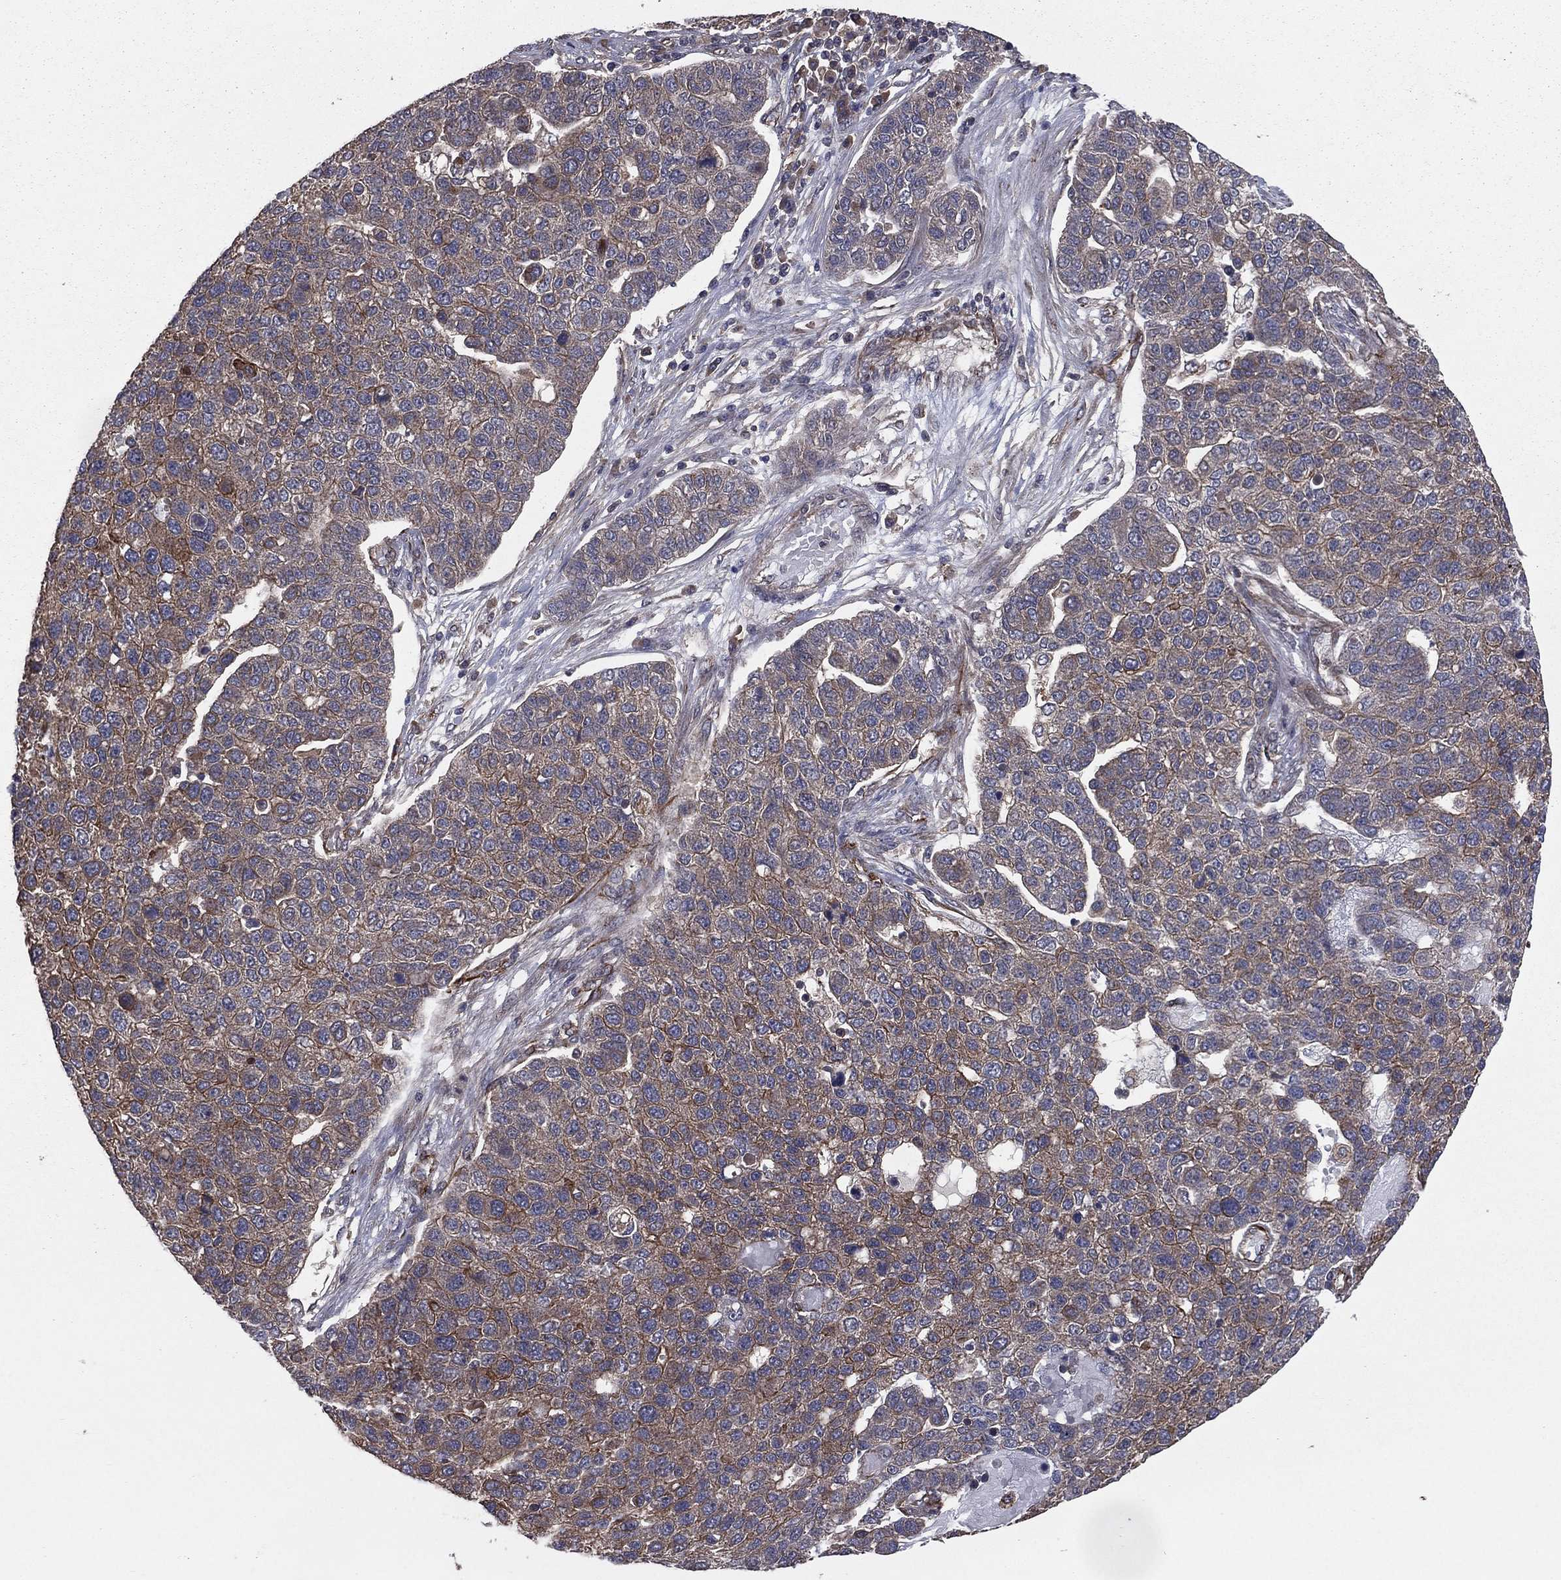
{"staining": {"intensity": "moderate", "quantity": "25%-75%", "location": "cytoplasmic/membranous"}, "tissue": "pancreatic cancer", "cell_type": "Tumor cells", "image_type": "cancer", "snomed": [{"axis": "morphology", "description": "Adenocarcinoma, NOS"}, {"axis": "topography", "description": "Pancreas"}], "caption": "The photomicrograph exhibits immunohistochemical staining of pancreatic cancer (adenocarcinoma). There is moderate cytoplasmic/membranous staining is appreciated in approximately 25%-75% of tumor cells.", "gene": "CERT1", "patient": {"sex": "female", "age": 61}}